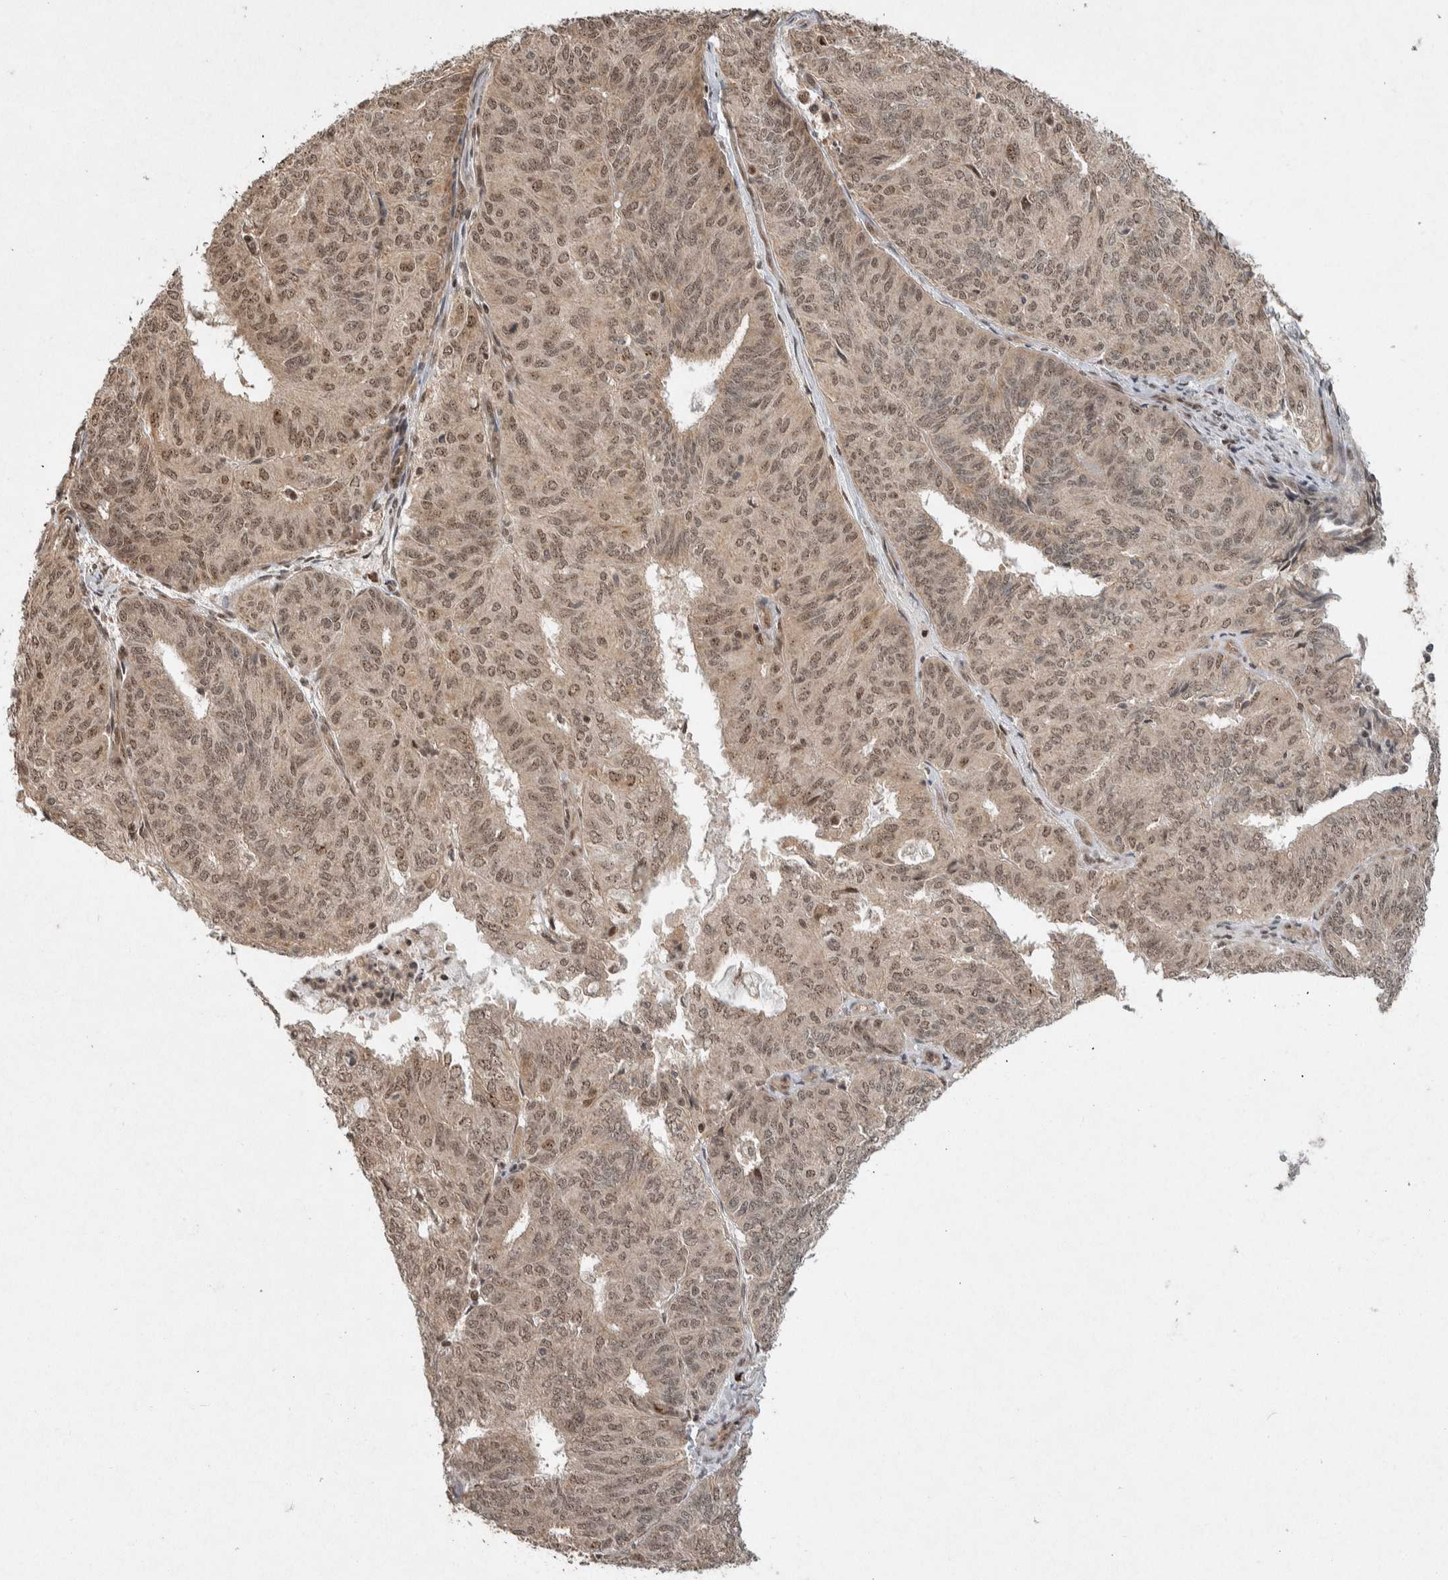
{"staining": {"intensity": "moderate", "quantity": ">75%", "location": "cytoplasmic/membranous,nuclear"}, "tissue": "endometrial cancer", "cell_type": "Tumor cells", "image_type": "cancer", "snomed": [{"axis": "morphology", "description": "Adenocarcinoma, NOS"}, {"axis": "topography", "description": "Uterus"}], "caption": "Human endometrial cancer stained for a protein (brown) reveals moderate cytoplasmic/membranous and nuclear positive expression in about >75% of tumor cells.", "gene": "TOR1B", "patient": {"sex": "female", "age": 60}}